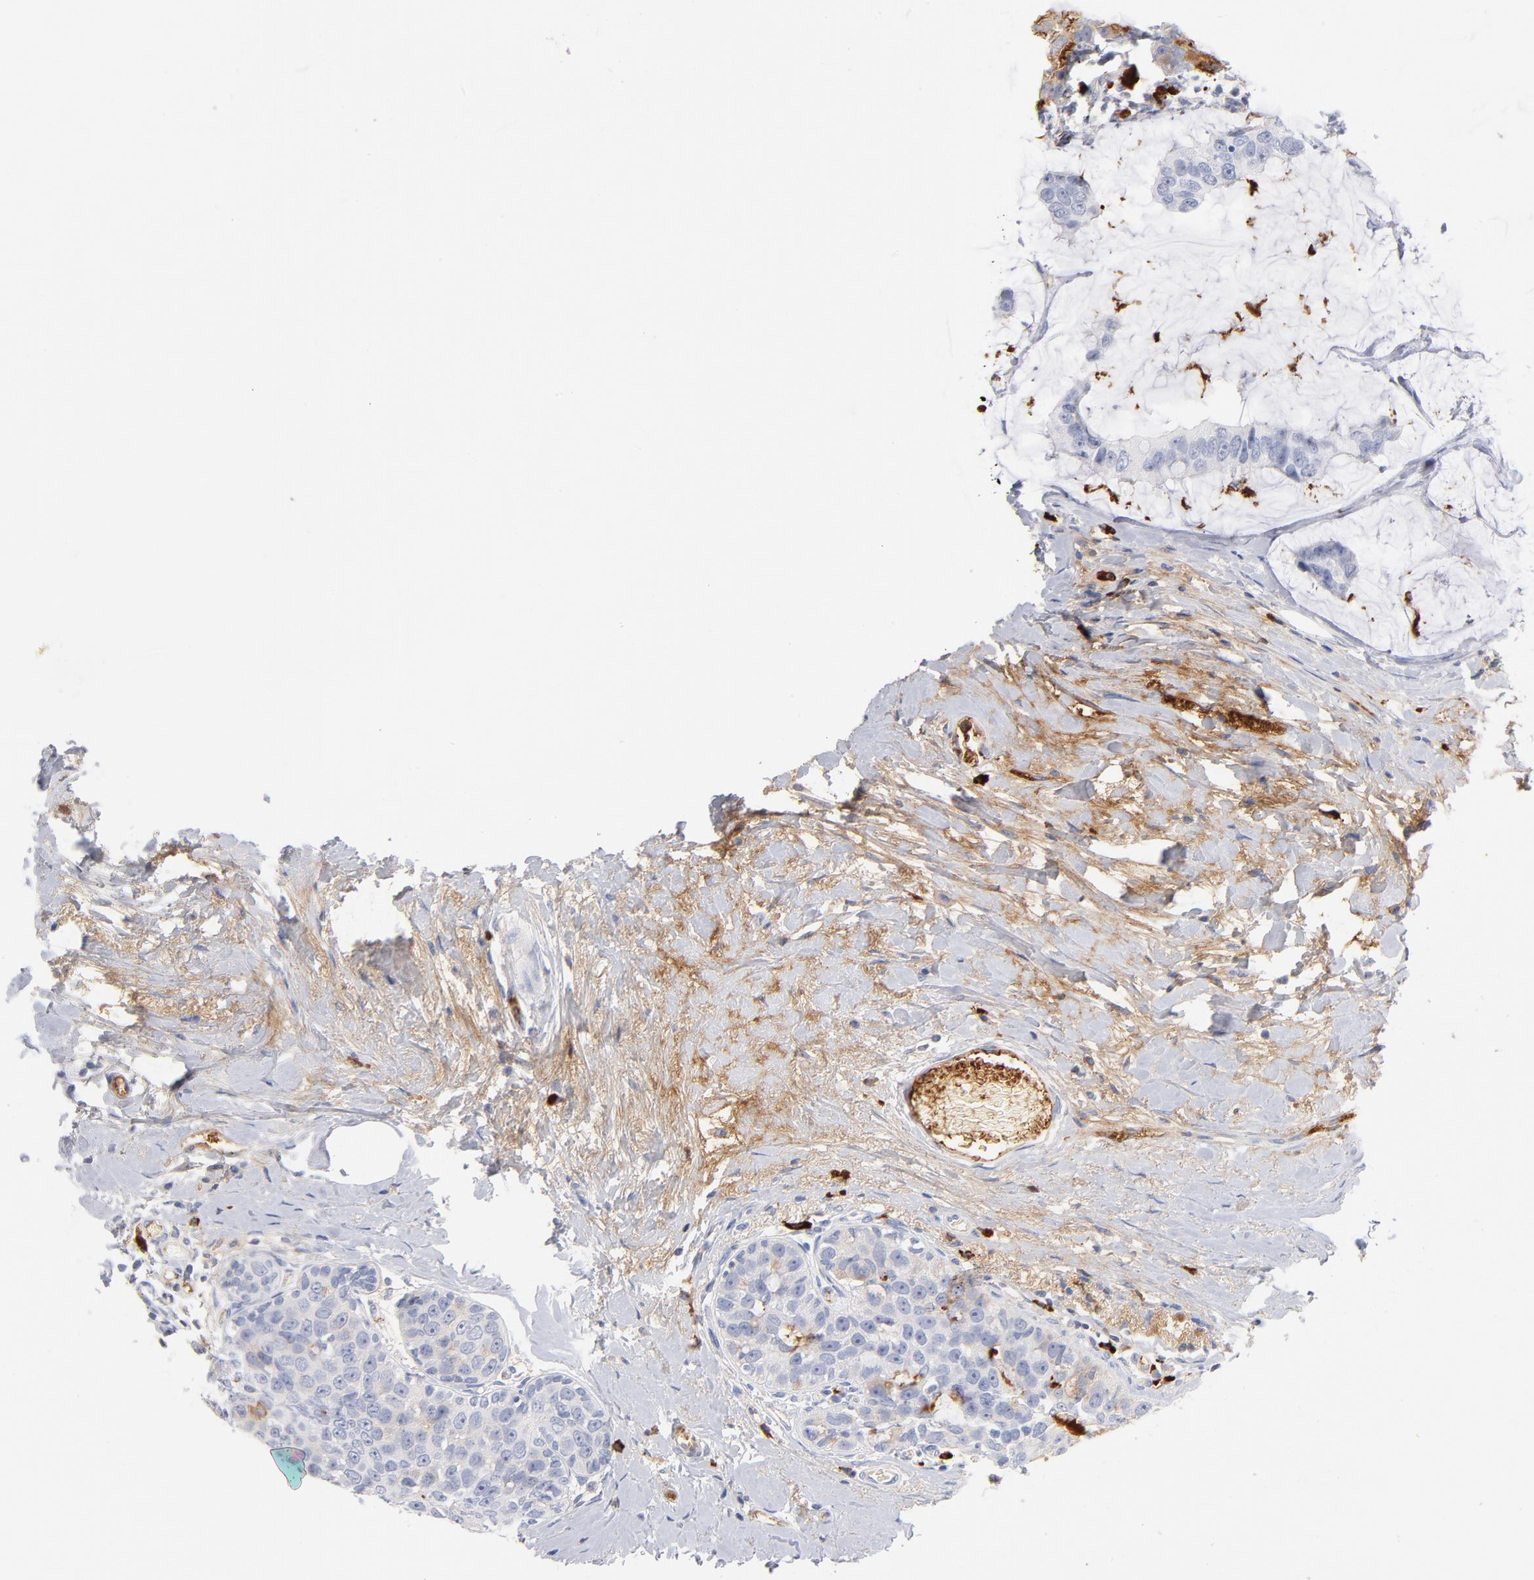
{"staining": {"intensity": "negative", "quantity": "none", "location": "none"}, "tissue": "breast cancer", "cell_type": "Tumor cells", "image_type": "cancer", "snomed": [{"axis": "morphology", "description": "Normal tissue, NOS"}, {"axis": "morphology", "description": "Duct carcinoma"}, {"axis": "topography", "description": "Breast"}], "caption": "Tumor cells are negative for protein expression in human invasive ductal carcinoma (breast).", "gene": "PLAT", "patient": {"sex": "female", "age": 50}}